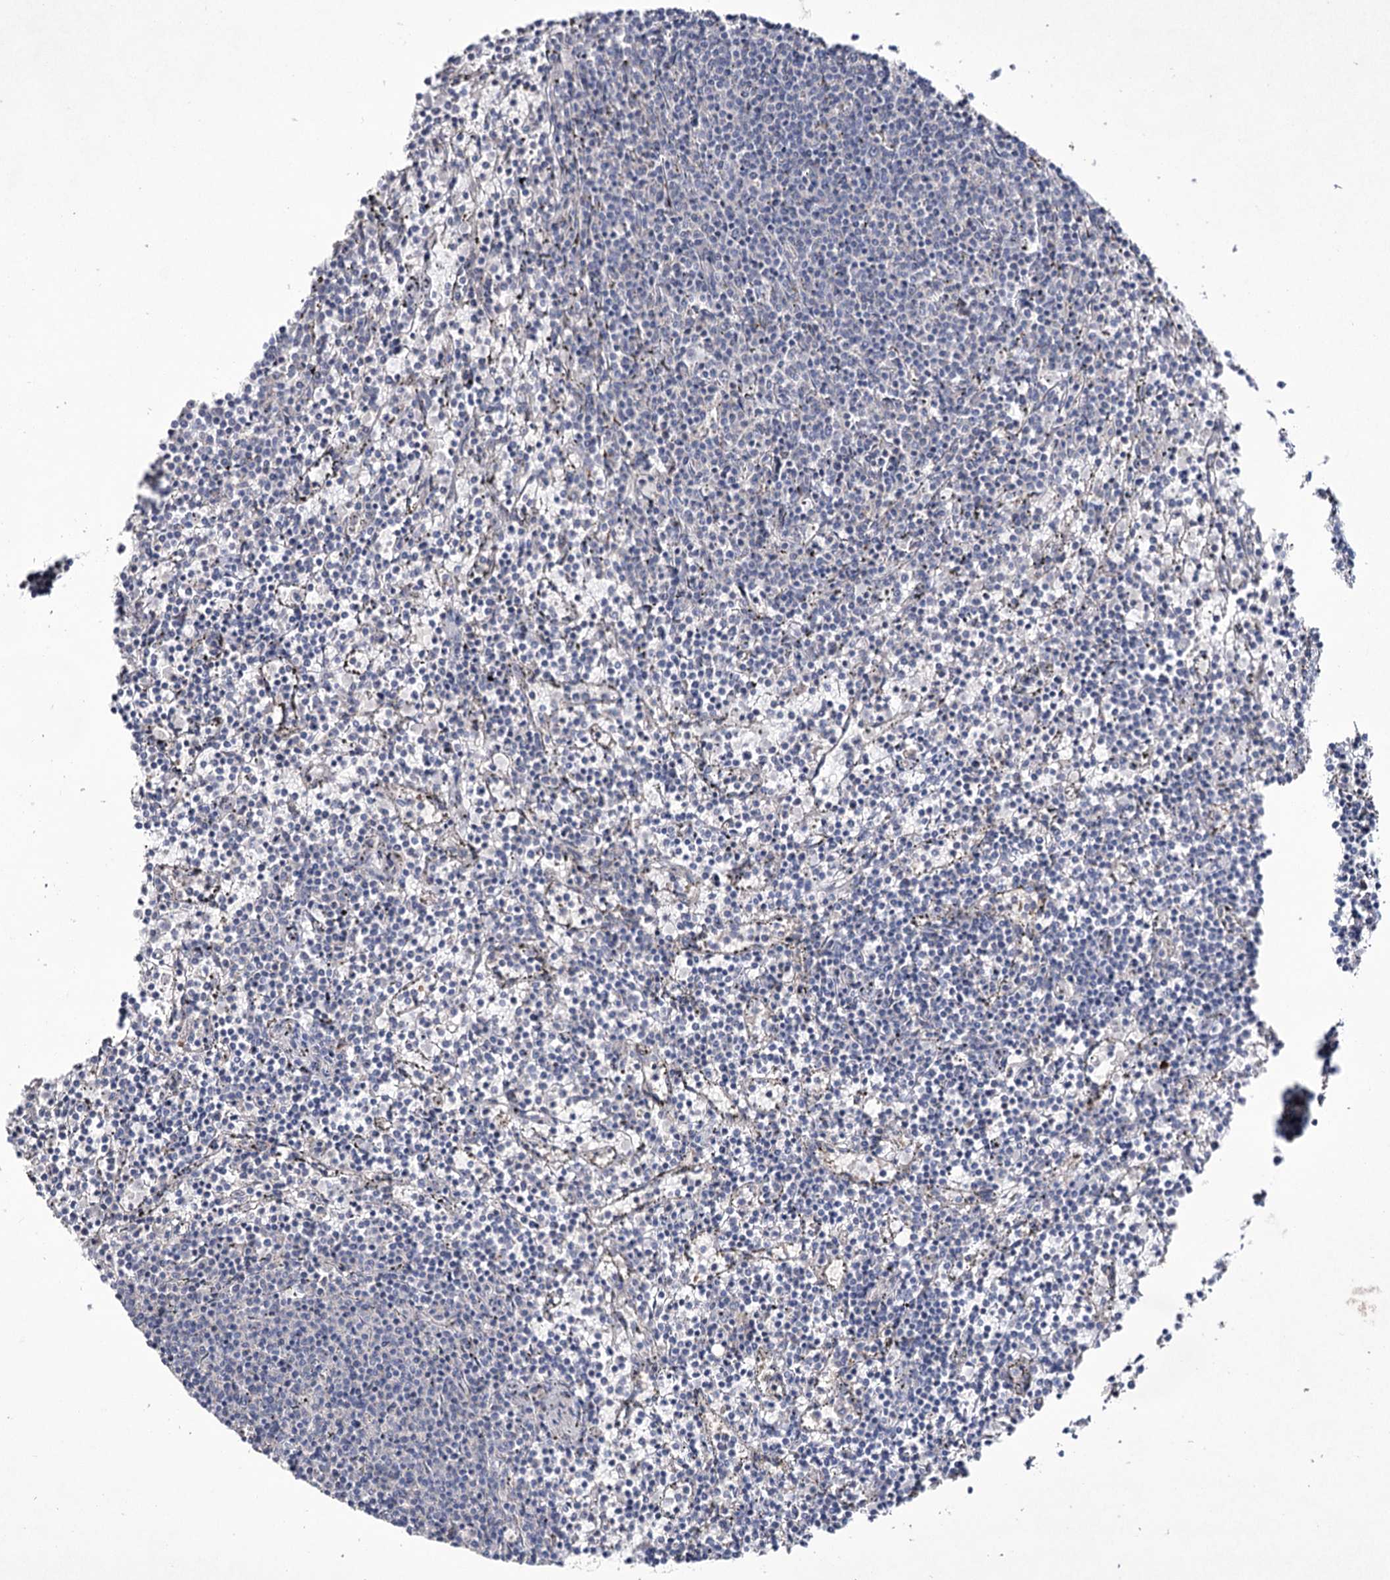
{"staining": {"intensity": "negative", "quantity": "none", "location": "none"}, "tissue": "lymphoma", "cell_type": "Tumor cells", "image_type": "cancer", "snomed": [{"axis": "morphology", "description": "Malignant lymphoma, non-Hodgkin's type, Low grade"}, {"axis": "topography", "description": "Spleen"}], "caption": "Tumor cells are negative for brown protein staining in lymphoma. (DAB (3,3'-diaminobenzidine) immunohistochemistry visualized using brightfield microscopy, high magnification).", "gene": "SEMA4G", "patient": {"sex": "female", "age": 50}}